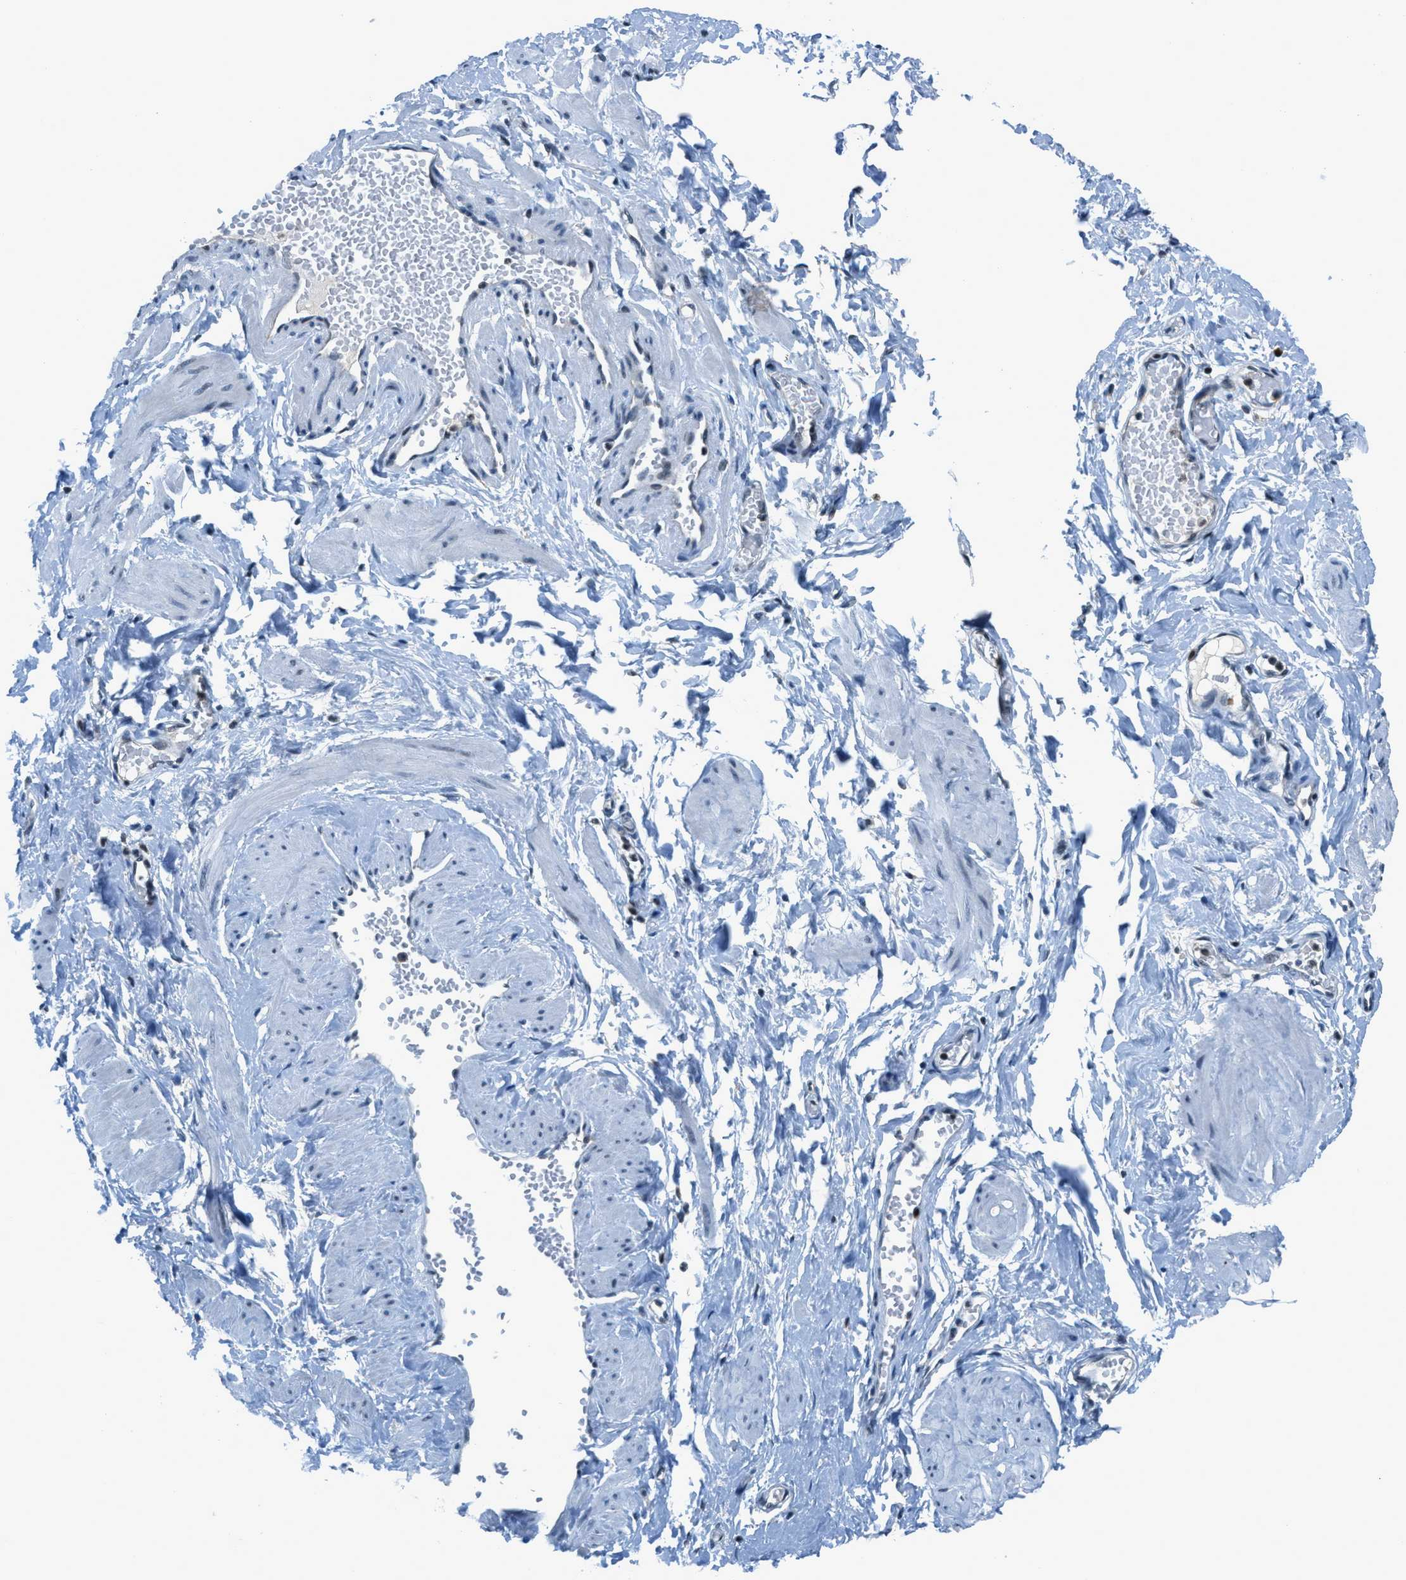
{"staining": {"intensity": "weak", "quantity": ">75%", "location": "nuclear"}, "tissue": "adipose tissue", "cell_type": "Adipocytes", "image_type": "normal", "snomed": [{"axis": "morphology", "description": "Normal tissue, NOS"}, {"axis": "topography", "description": "Soft tissue"}, {"axis": "topography", "description": "Vascular tissue"}], "caption": "An immunohistochemistry (IHC) photomicrograph of unremarkable tissue is shown. Protein staining in brown shows weak nuclear positivity in adipose tissue within adipocytes. The staining is performed using DAB brown chromogen to label protein expression. The nuclei are counter-stained blue using hematoxylin.", "gene": "OGFR", "patient": {"sex": "female", "age": 35}}